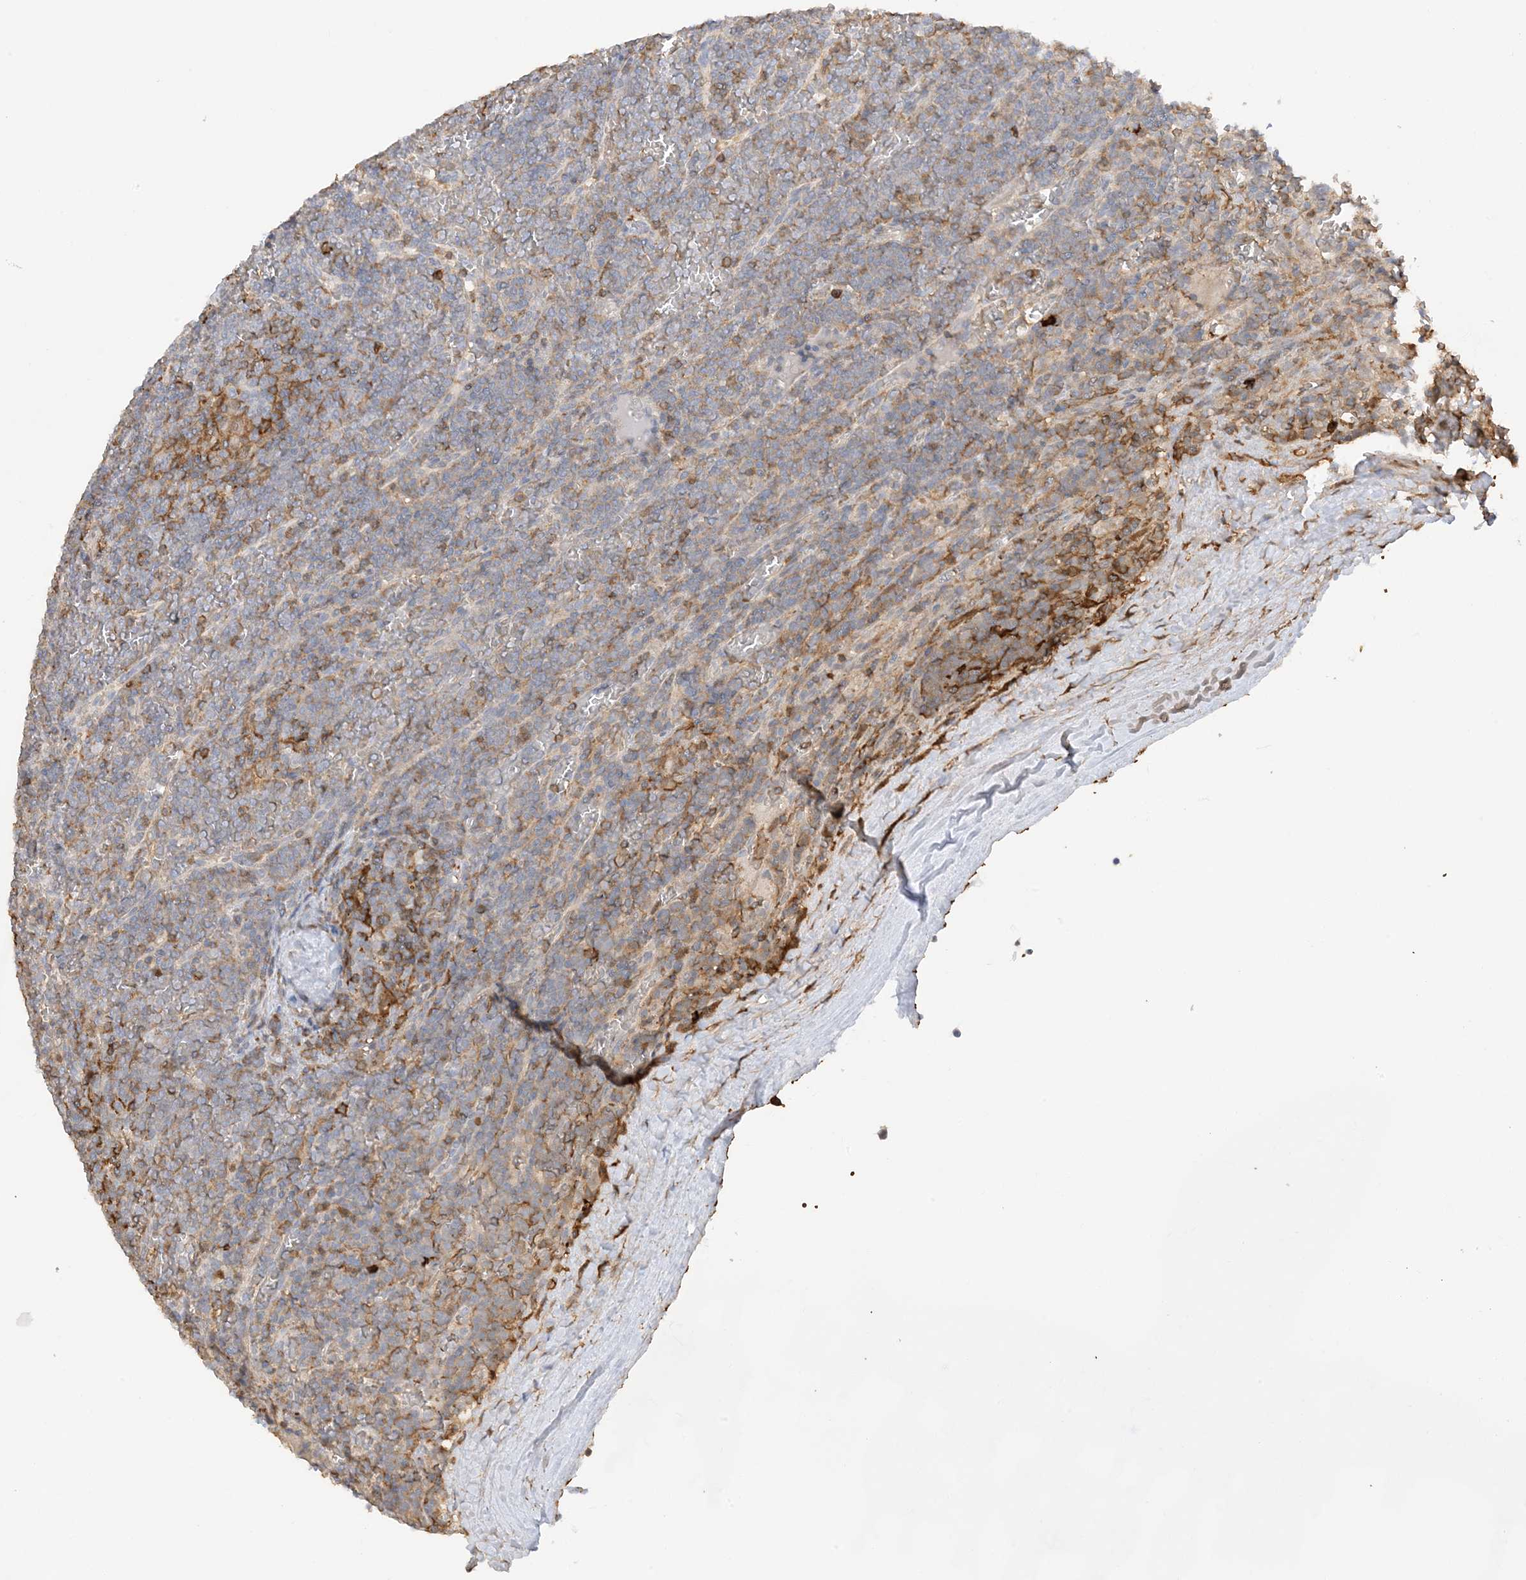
{"staining": {"intensity": "moderate", "quantity": "<25%", "location": "cytoplasmic/membranous"}, "tissue": "lymphoma", "cell_type": "Tumor cells", "image_type": "cancer", "snomed": [{"axis": "morphology", "description": "Malignant lymphoma, non-Hodgkin's type, Low grade"}, {"axis": "topography", "description": "Spleen"}], "caption": "Protein analysis of malignant lymphoma, non-Hodgkin's type (low-grade) tissue shows moderate cytoplasmic/membranous staining in approximately <25% of tumor cells.", "gene": "PHACTR2", "patient": {"sex": "female", "age": 19}}